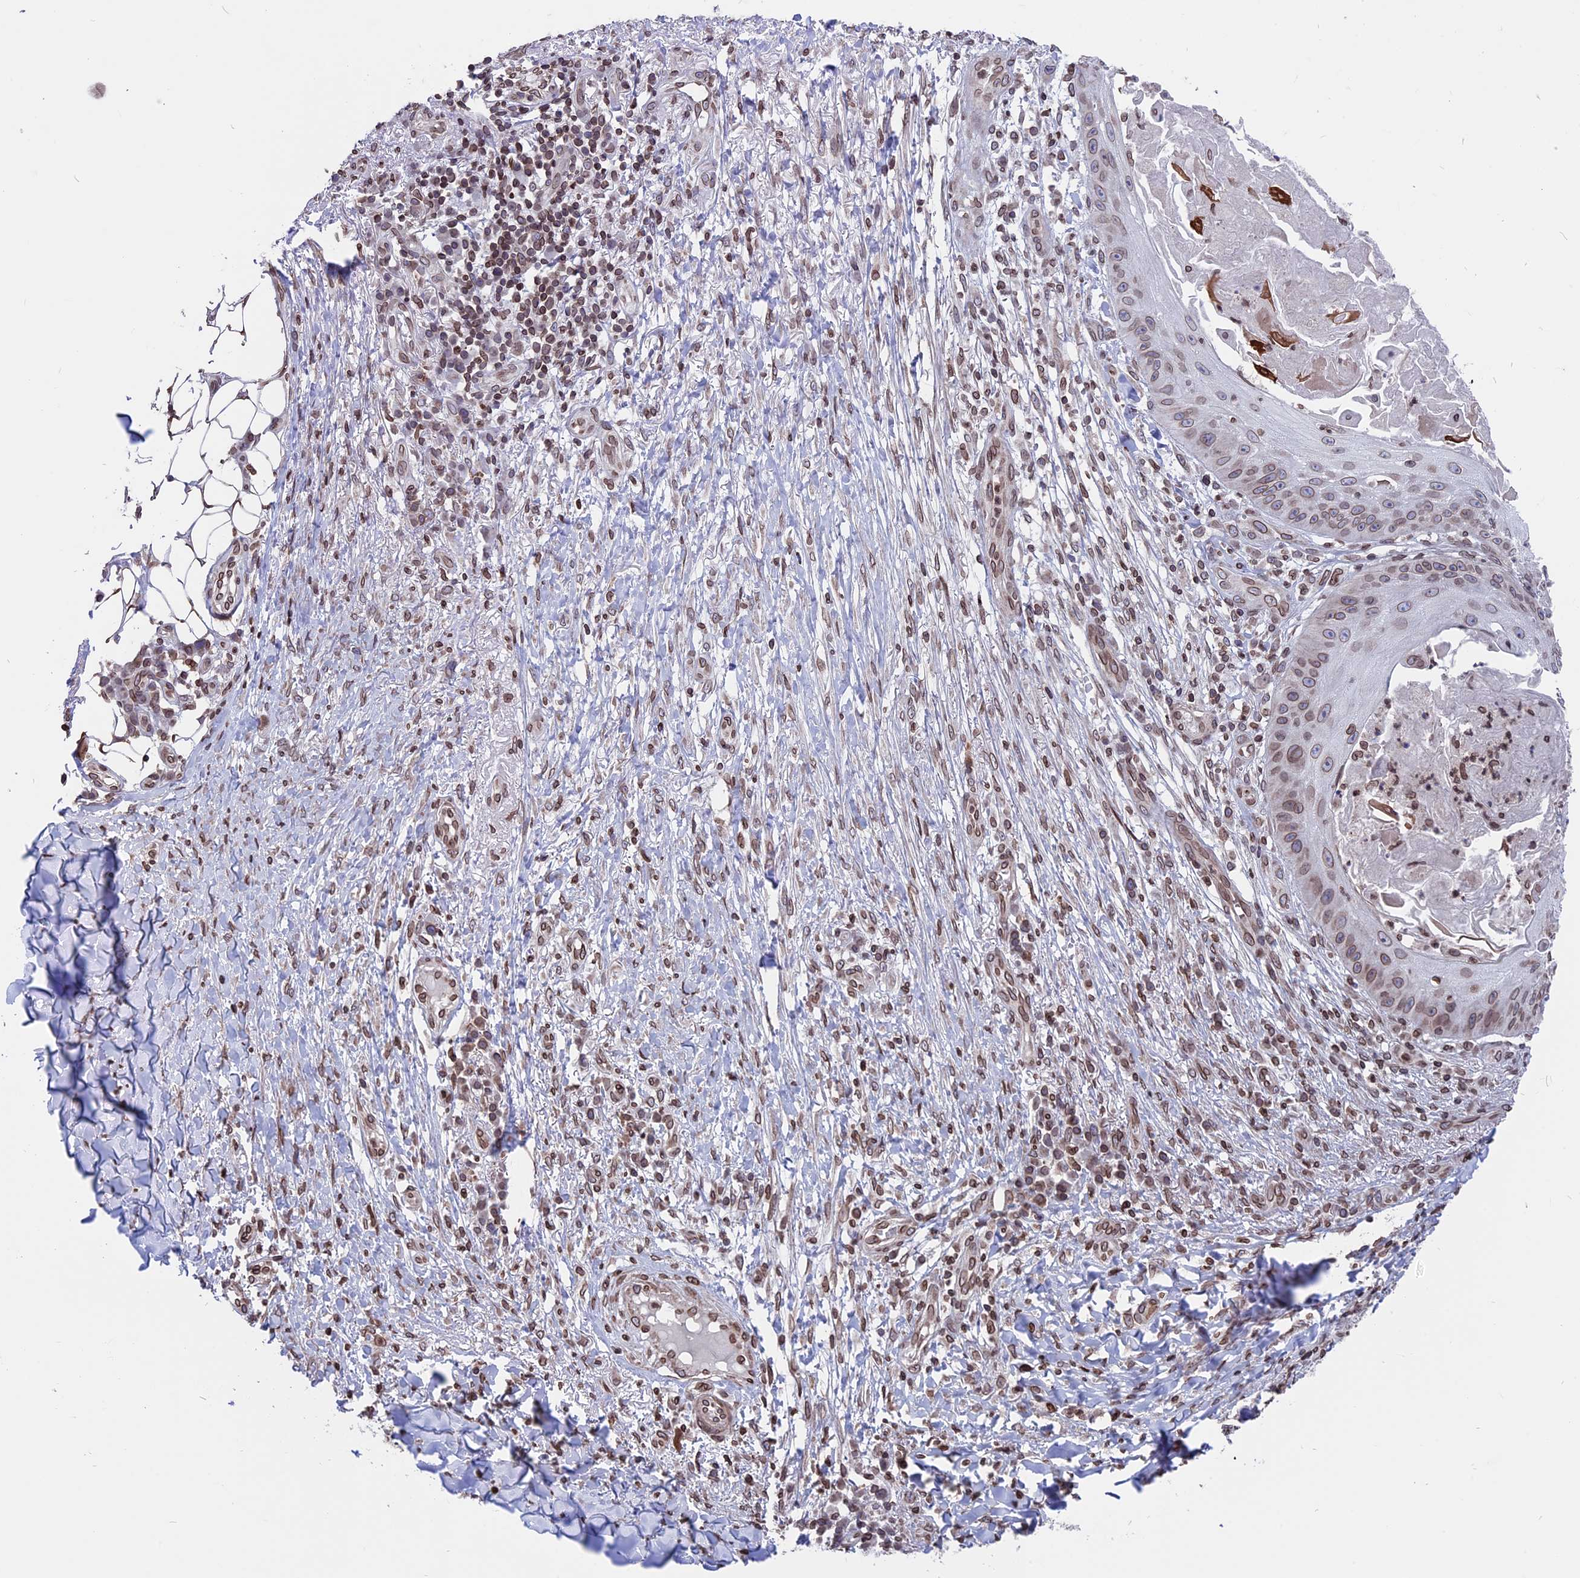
{"staining": {"intensity": "moderate", "quantity": ">75%", "location": "cytoplasmic/membranous,nuclear"}, "tissue": "skin cancer", "cell_type": "Tumor cells", "image_type": "cancer", "snomed": [{"axis": "morphology", "description": "Squamous cell carcinoma, NOS"}, {"axis": "topography", "description": "Skin"}], "caption": "Immunohistochemistry (IHC) image of human skin cancer stained for a protein (brown), which shows medium levels of moderate cytoplasmic/membranous and nuclear expression in about >75% of tumor cells.", "gene": "PTCHD4", "patient": {"sex": "male", "age": 70}}